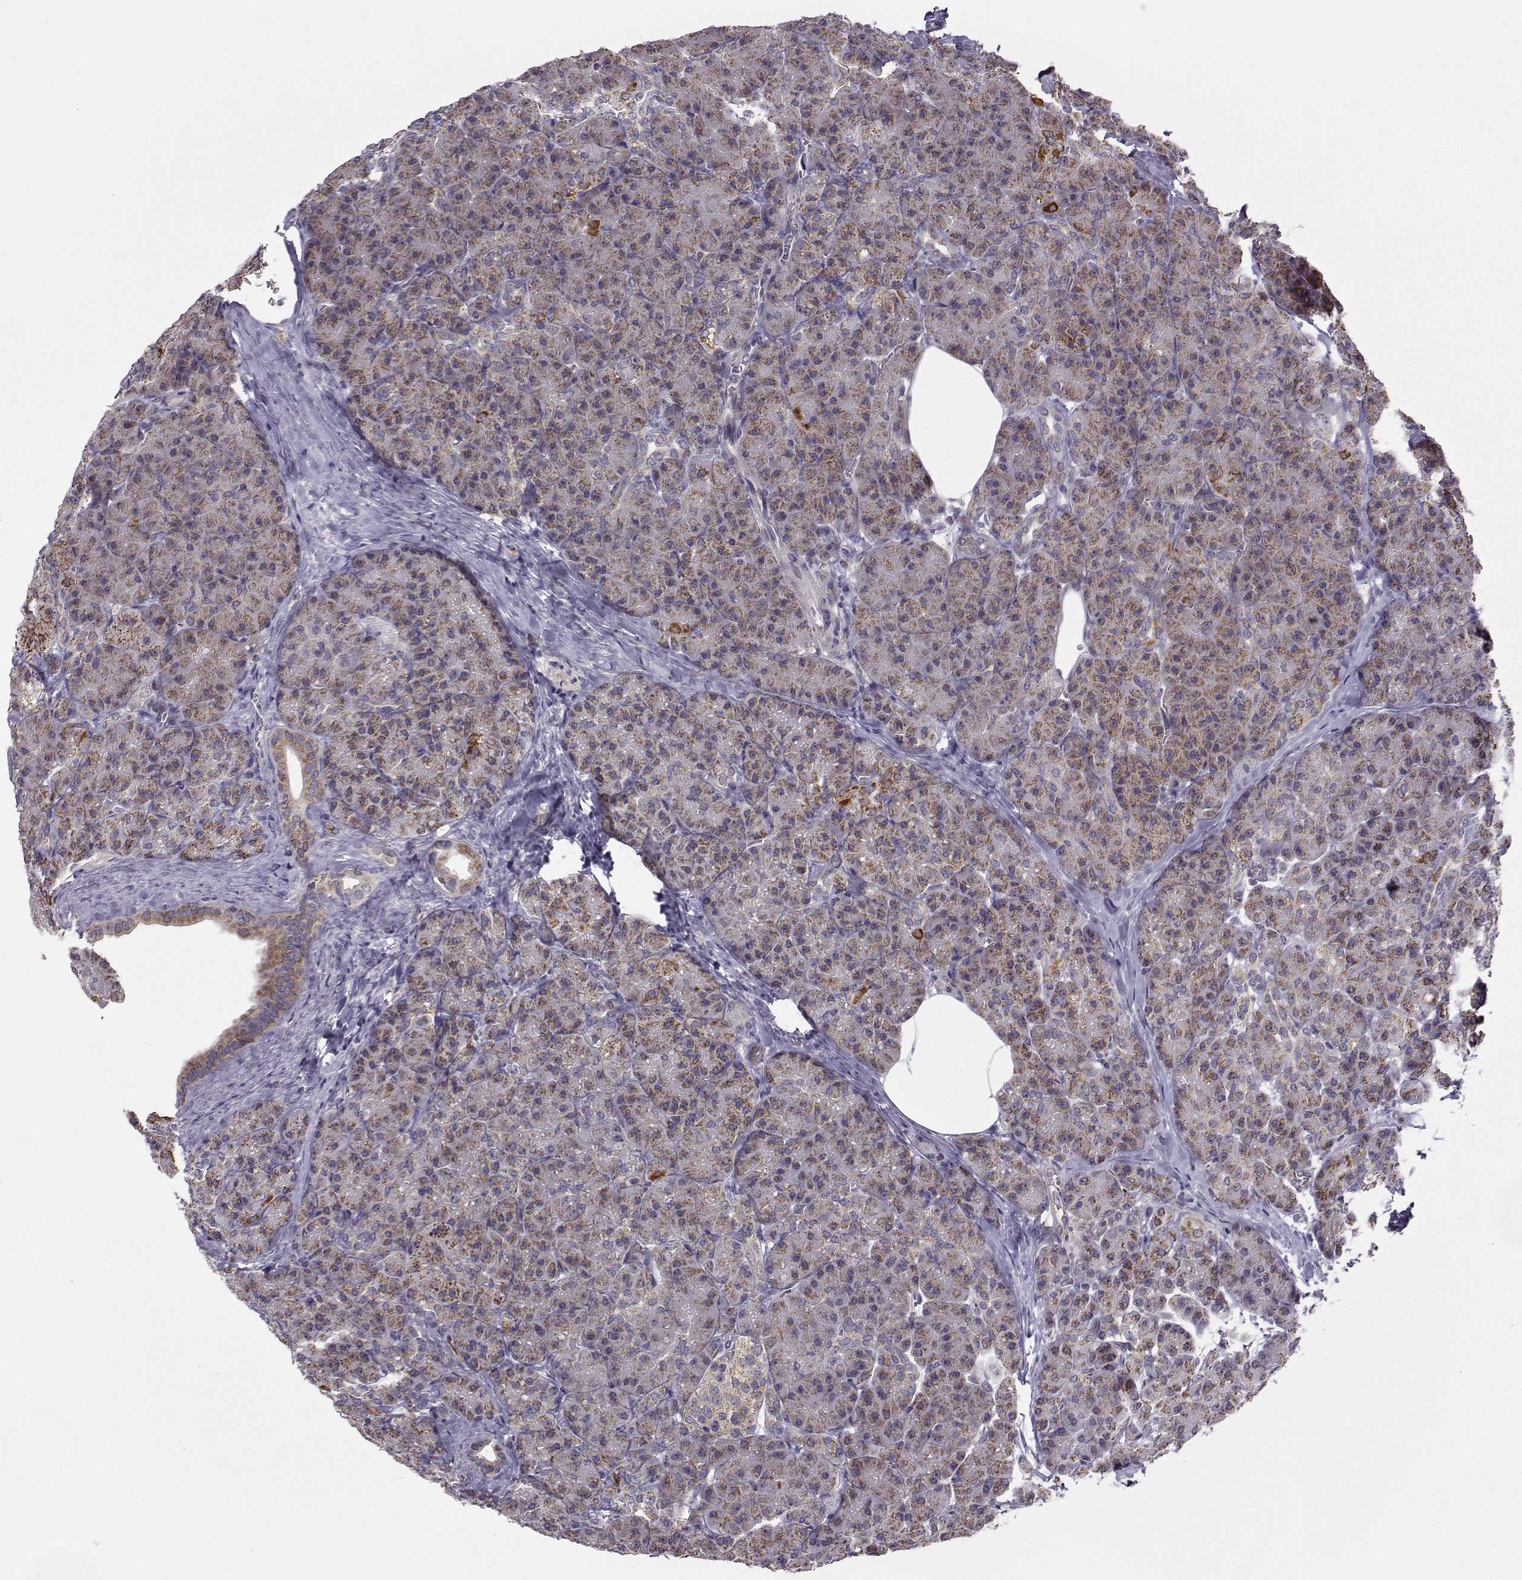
{"staining": {"intensity": "moderate", "quantity": "25%-75%", "location": "cytoplasmic/membranous"}, "tissue": "pancreas", "cell_type": "Exocrine glandular cells", "image_type": "normal", "snomed": [{"axis": "morphology", "description": "Normal tissue, NOS"}, {"axis": "topography", "description": "Pancreas"}], "caption": "Pancreas stained for a protein demonstrates moderate cytoplasmic/membranous positivity in exocrine glandular cells. Nuclei are stained in blue.", "gene": "NECAB3", "patient": {"sex": "male", "age": 57}}